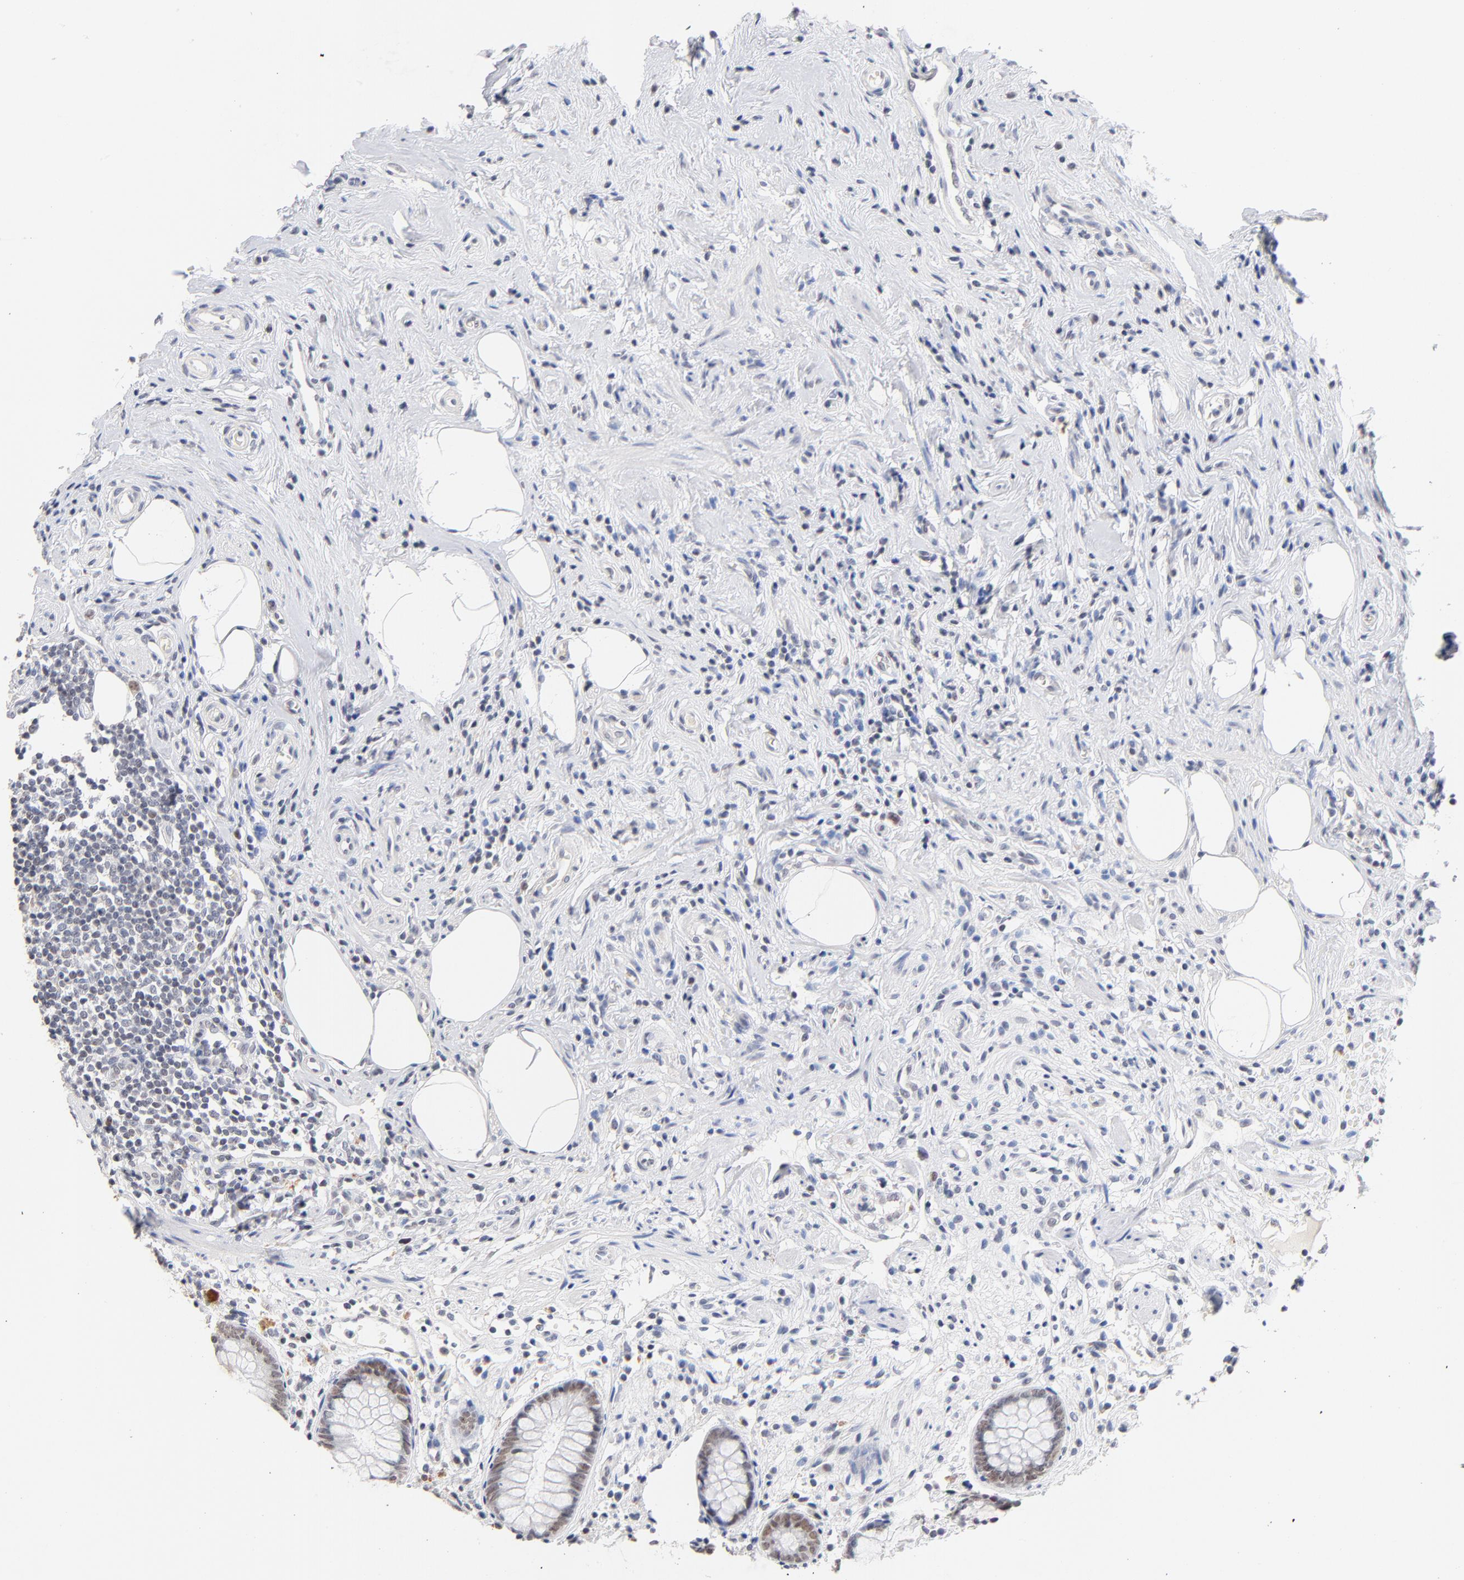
{"staining": {"intensity": "weak", "quantity": ">75%", "location": "nuclear"}, "tissue": "appendix", "cell_type": "Glandular cells", "image_type": "normal", "snomed": [{"axis": "morphology", "description": "Normal tissue, NOS"}, {"axis": "topography", "description": "Appendix"}], "caption": "This image shows unremarkable appendix stained with immunohistochemistry to label a protein in brown. The nuclear of glandular cells show weak positivity for the protein. Nuclei are counter-stained blue.", "gene": "ORC2", "patient": {"sex": "male", "age": 38}}